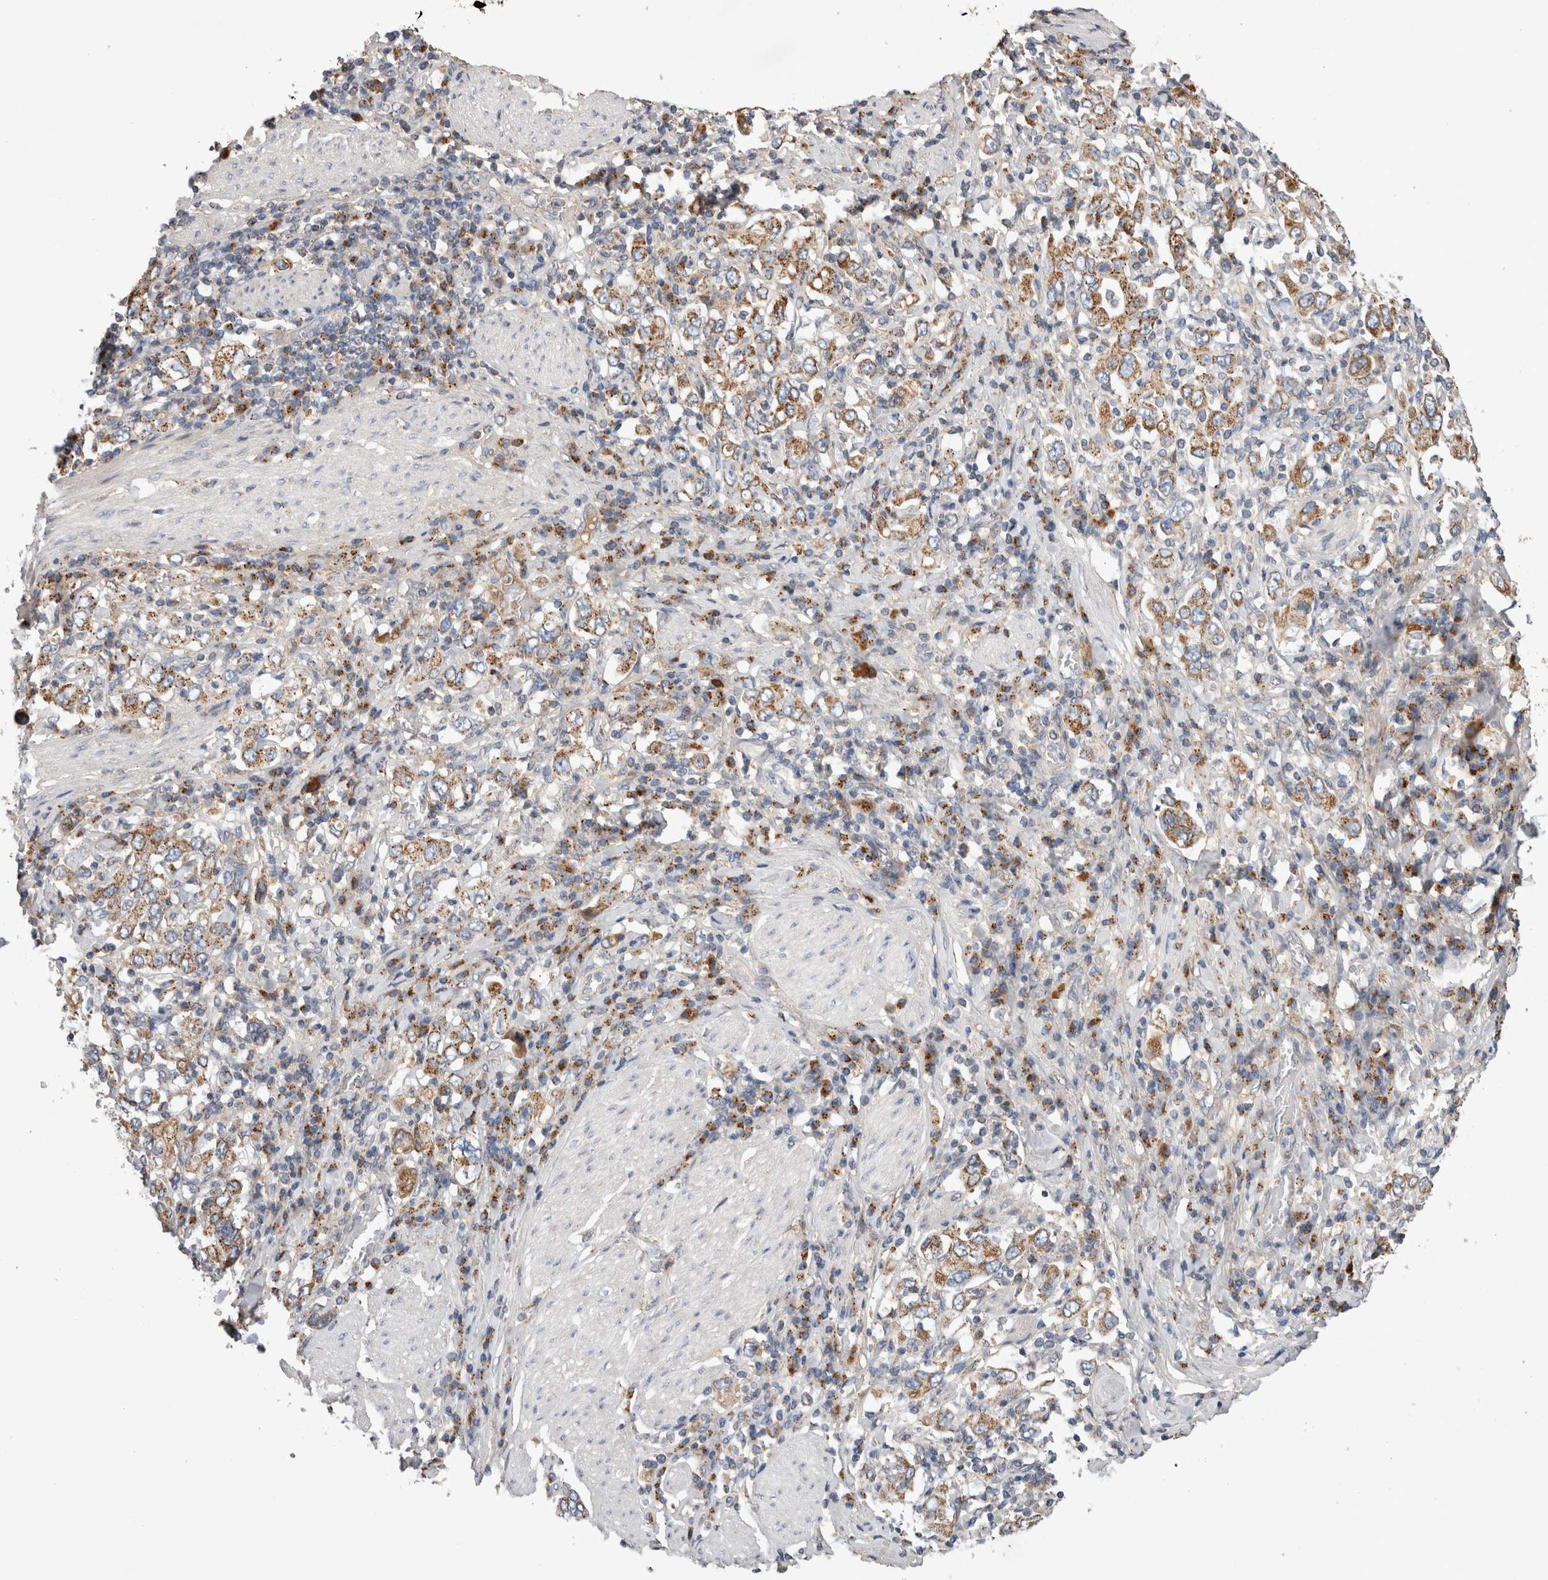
{"staining": {"intensity": "moderate", "quantity": ">75%", "location": "cytoplasmic/membranous"}, "tissue": "stomach cancer", "cell_type": "Tumor cells", "image_type": "cancer", "snomed": [{"axis": "morphology", "description": "Adenocarcinoma, NOS"}, {"axis": "topography", "description": "Stomach, upper"}], "caption": "Immunohistochemistry of stomach cancer (adenocarcinoma) demonstrates medium levels of moderate cytoplasmic/membranous positivity in about >75% of tumor cells.", "gene": "IARS2", "patient": {"sex": "male", "age": 62}}